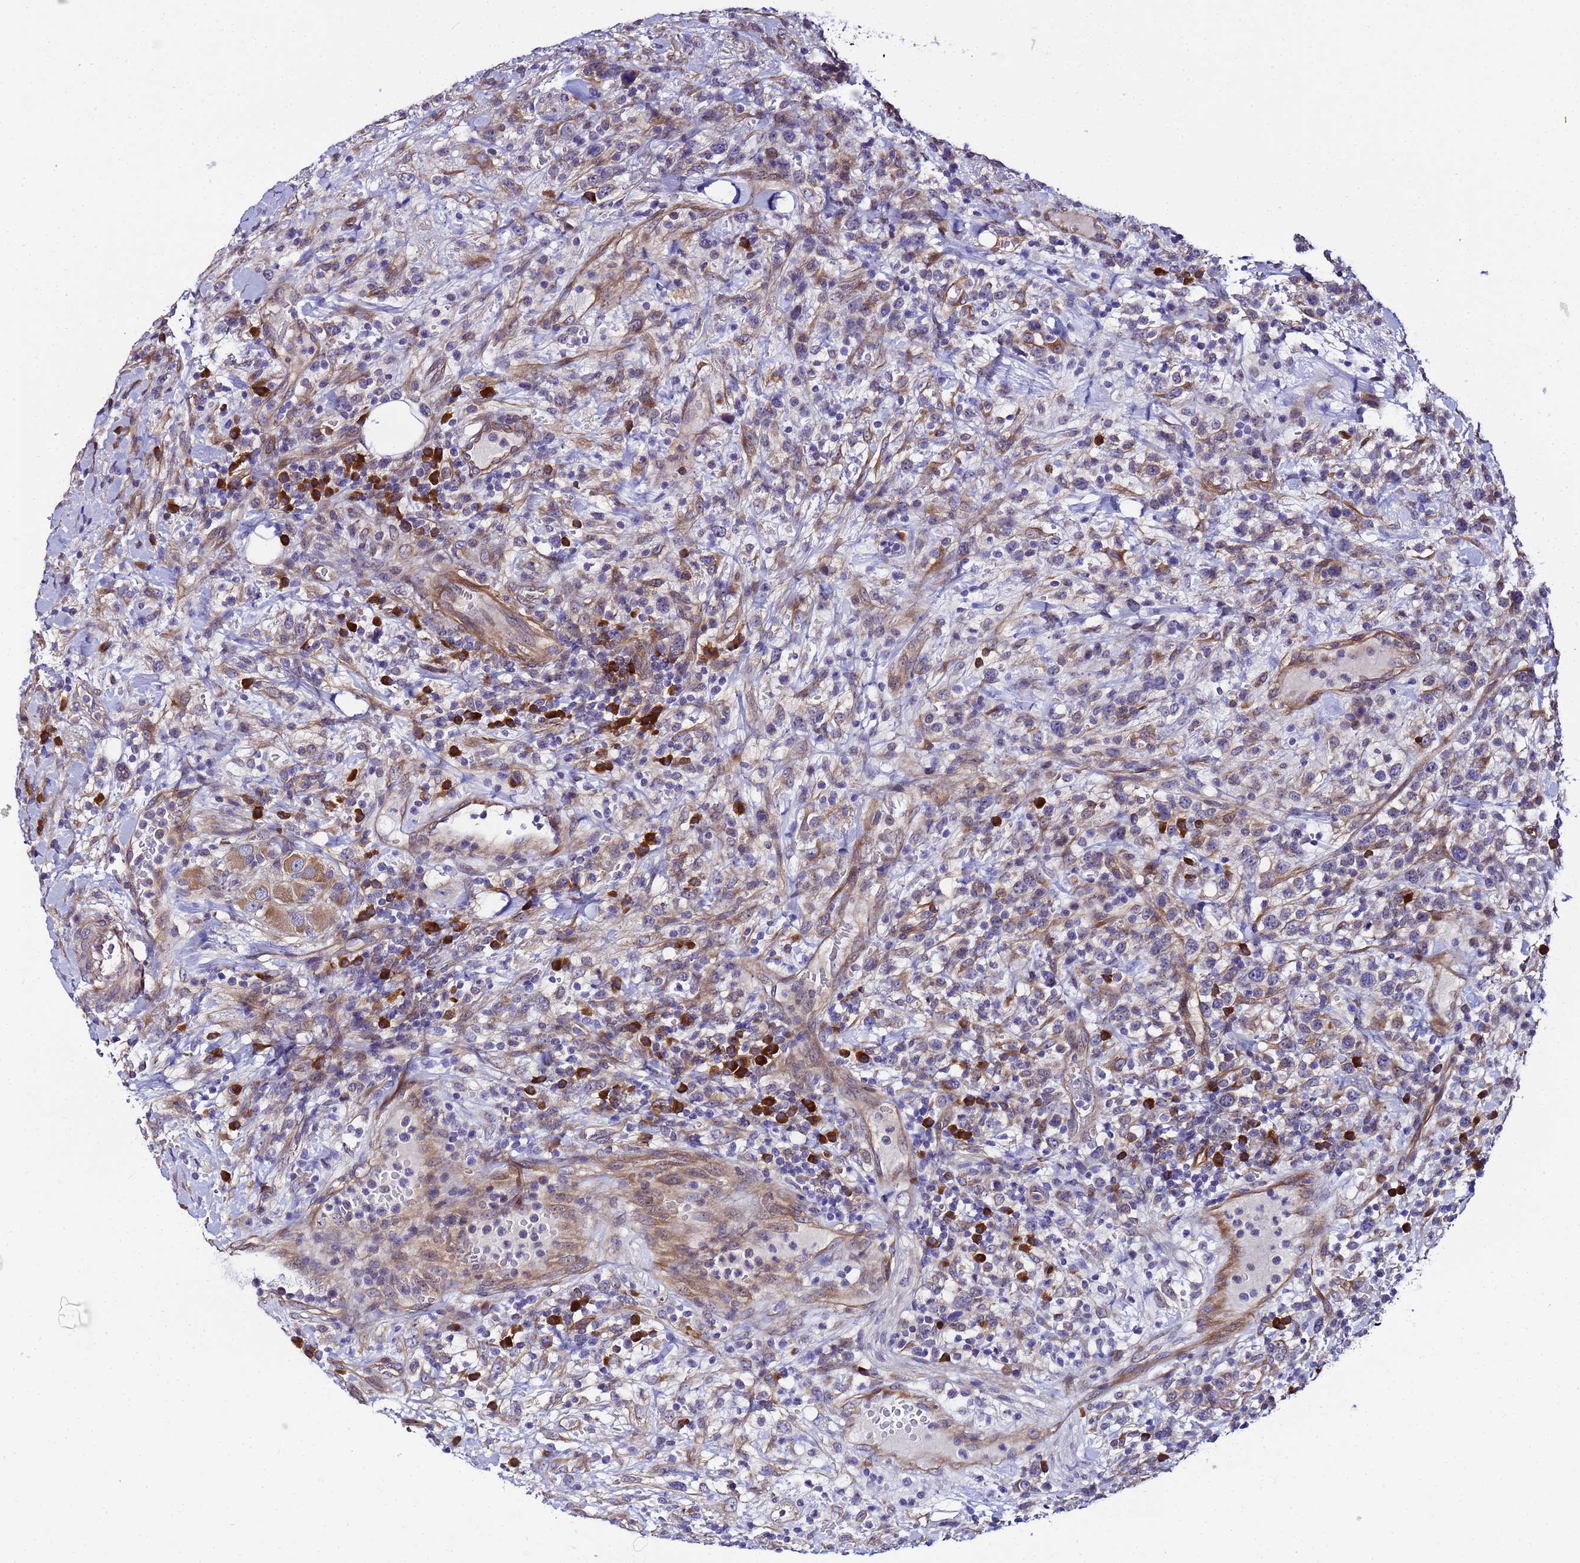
{"staining": {"intensity": "moderate", "quantity": "<25%", "location": "cytoplasmic/membranous"}, "tissue": "lymphoma", "cell_type": "Tumor cells", "image_type": "cancer", "snomed": [{"axis": "morphology", "description": "Malignant lymphoma, non-Hodgkin's type, High grade"}, {"axis": "topography", "description": "Colon"}], "caption": "A high-resolution photomicrograph shows IHC staining of lymphoma, which demonstrates moderate cytoplasmic/membranous staining in approximately <25% of tumor cells. The protein of interest is stained brown, and the nuclei are stained in blue (DAB (3,3'-diaminobenzidine) IHC with brightfield microscopy, high magnification).", "gene": "JRKL", "patient": {"sex": "female", "age": 53}}